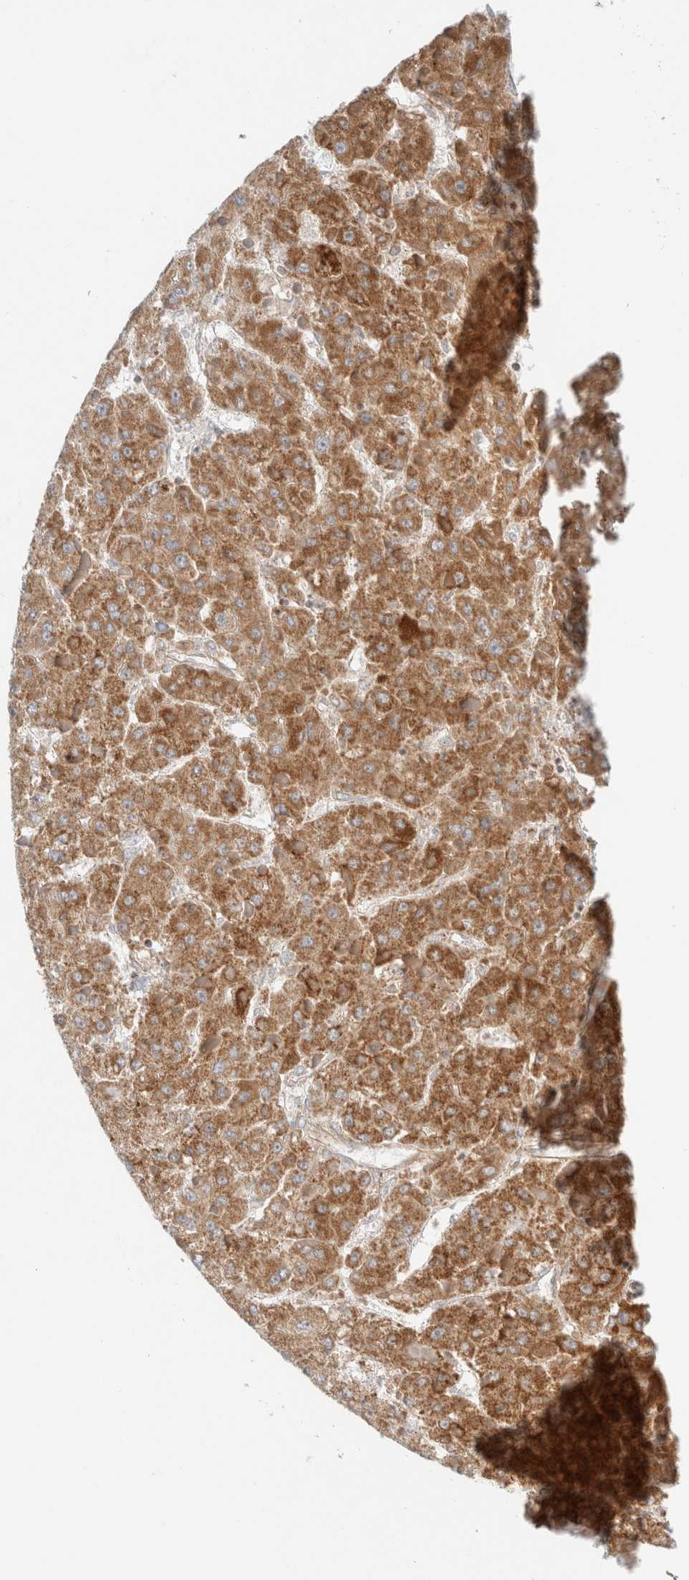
{"staining": {"intensity": "moderate", "quantity": ">75%", "location": "cytoplasmic/membranous"}, "tissue": "liver cancer", "cell_type": "Tumor cells", "image_type": "cancer", "snomed": [{"axis": "morphology", "description": "Carcinoma, Hepatocellular, NOS"}, {"axis": "topography", "description": "Liver"}], "caption": "A high-resolution histopathology image shows IHC staining of hepatocellular carcinoma (liver), which displays moderate cytoplasmic/membranous positivity in about >75% of tumor cells.", "gene": "MRM3", "patient": {"sex": "female", "age": 73}}